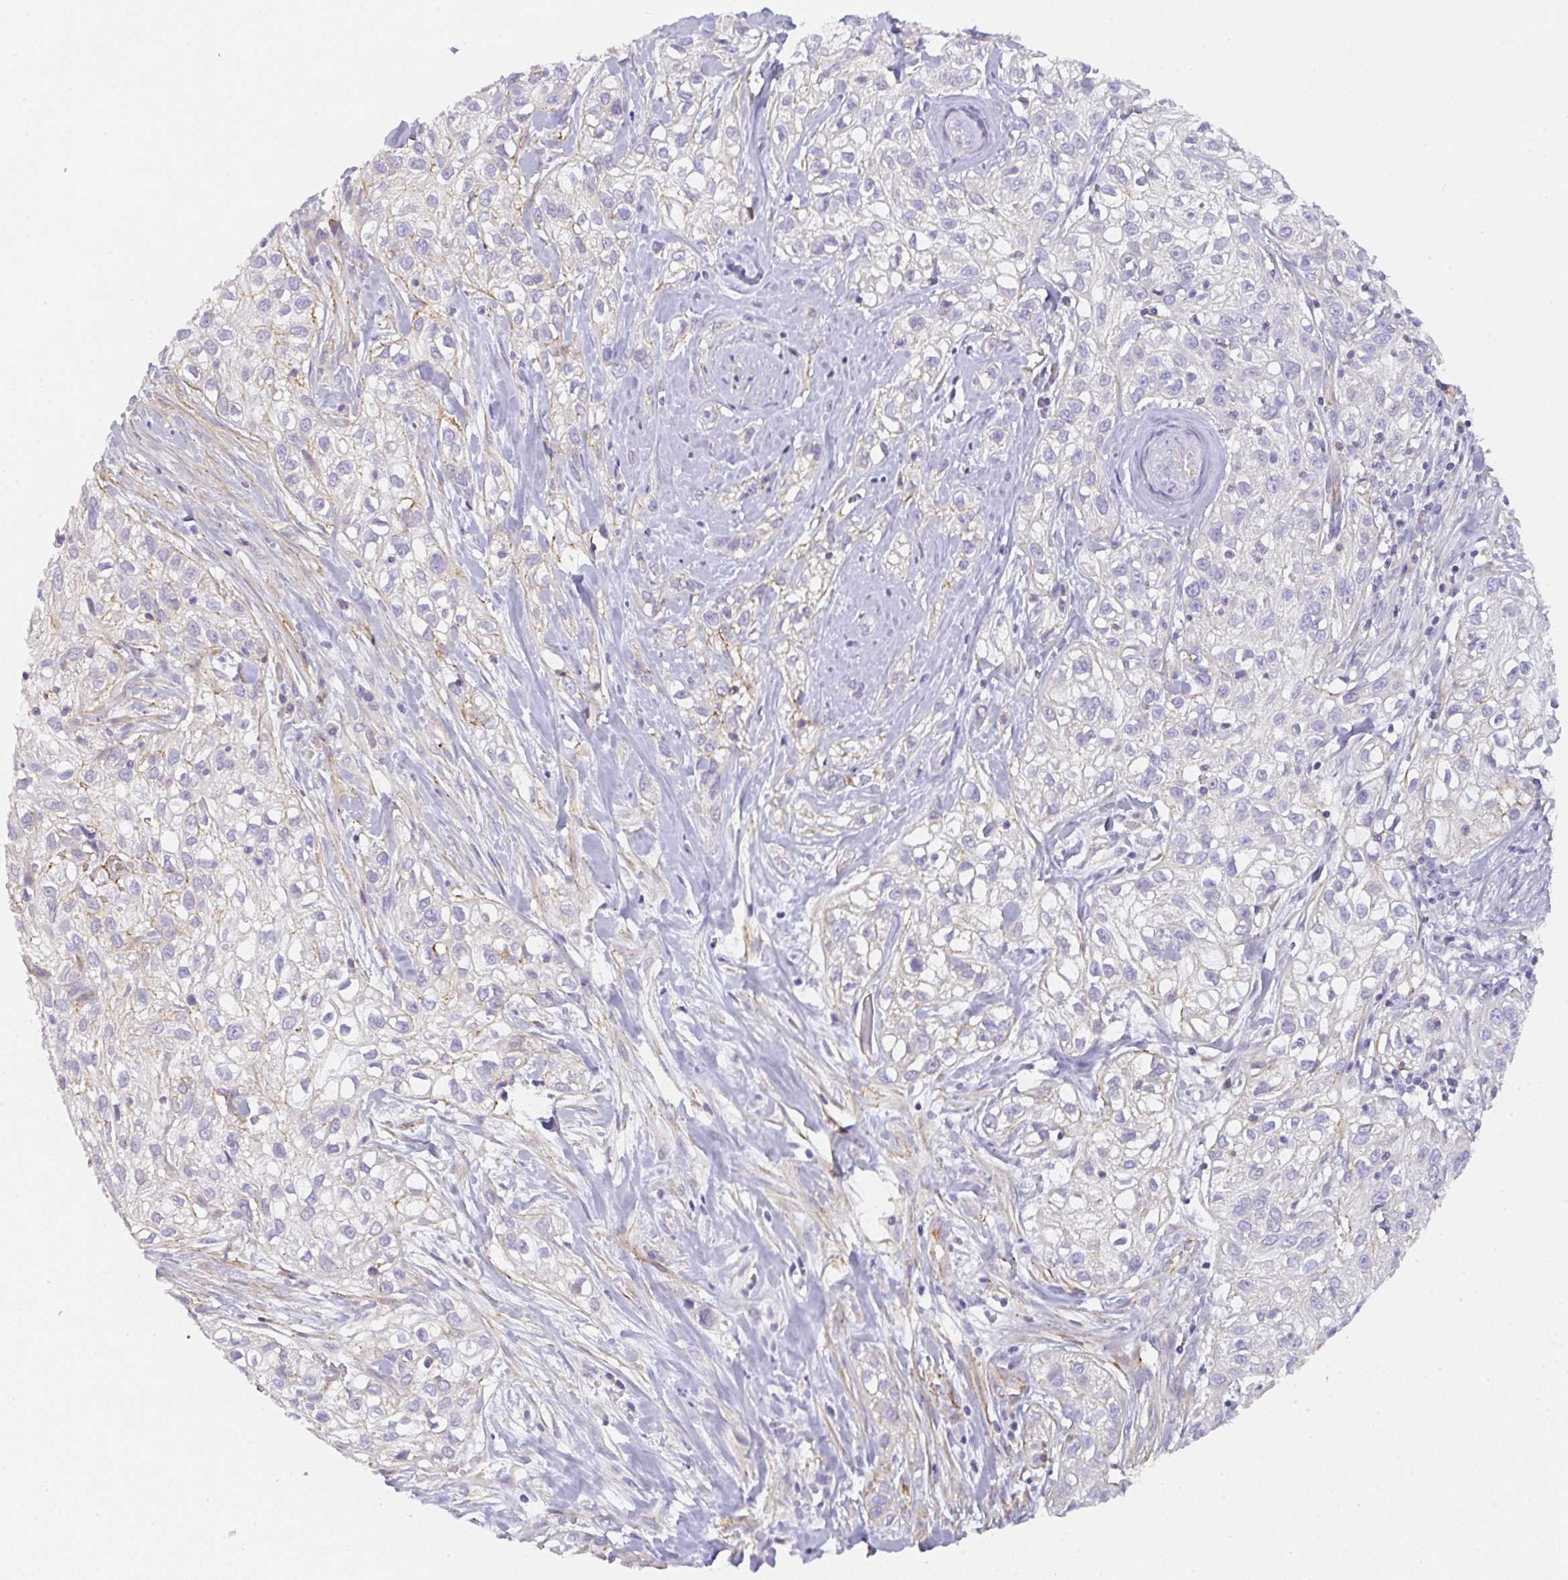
{"staining": {"intensity": "weak", "quantity": "<25%", "location": "cytoplasmic/membranous"}, "tissue": "skin cancer", "cell_type": "Tumor cells", "image_type": "cancer", "snomed": [{"axis": "morphology", "description": "Squamous cell carcinoma, NOS"}, {"axis": "topography", "description": "Skin"}], "caption": "IHC of squamous cell carcinoma (skin) displays no positivity in tumor cells. Nuclei are stained in blue.", "gene": "LPAR4", "patient": {"sex": "male", "age": 82}}